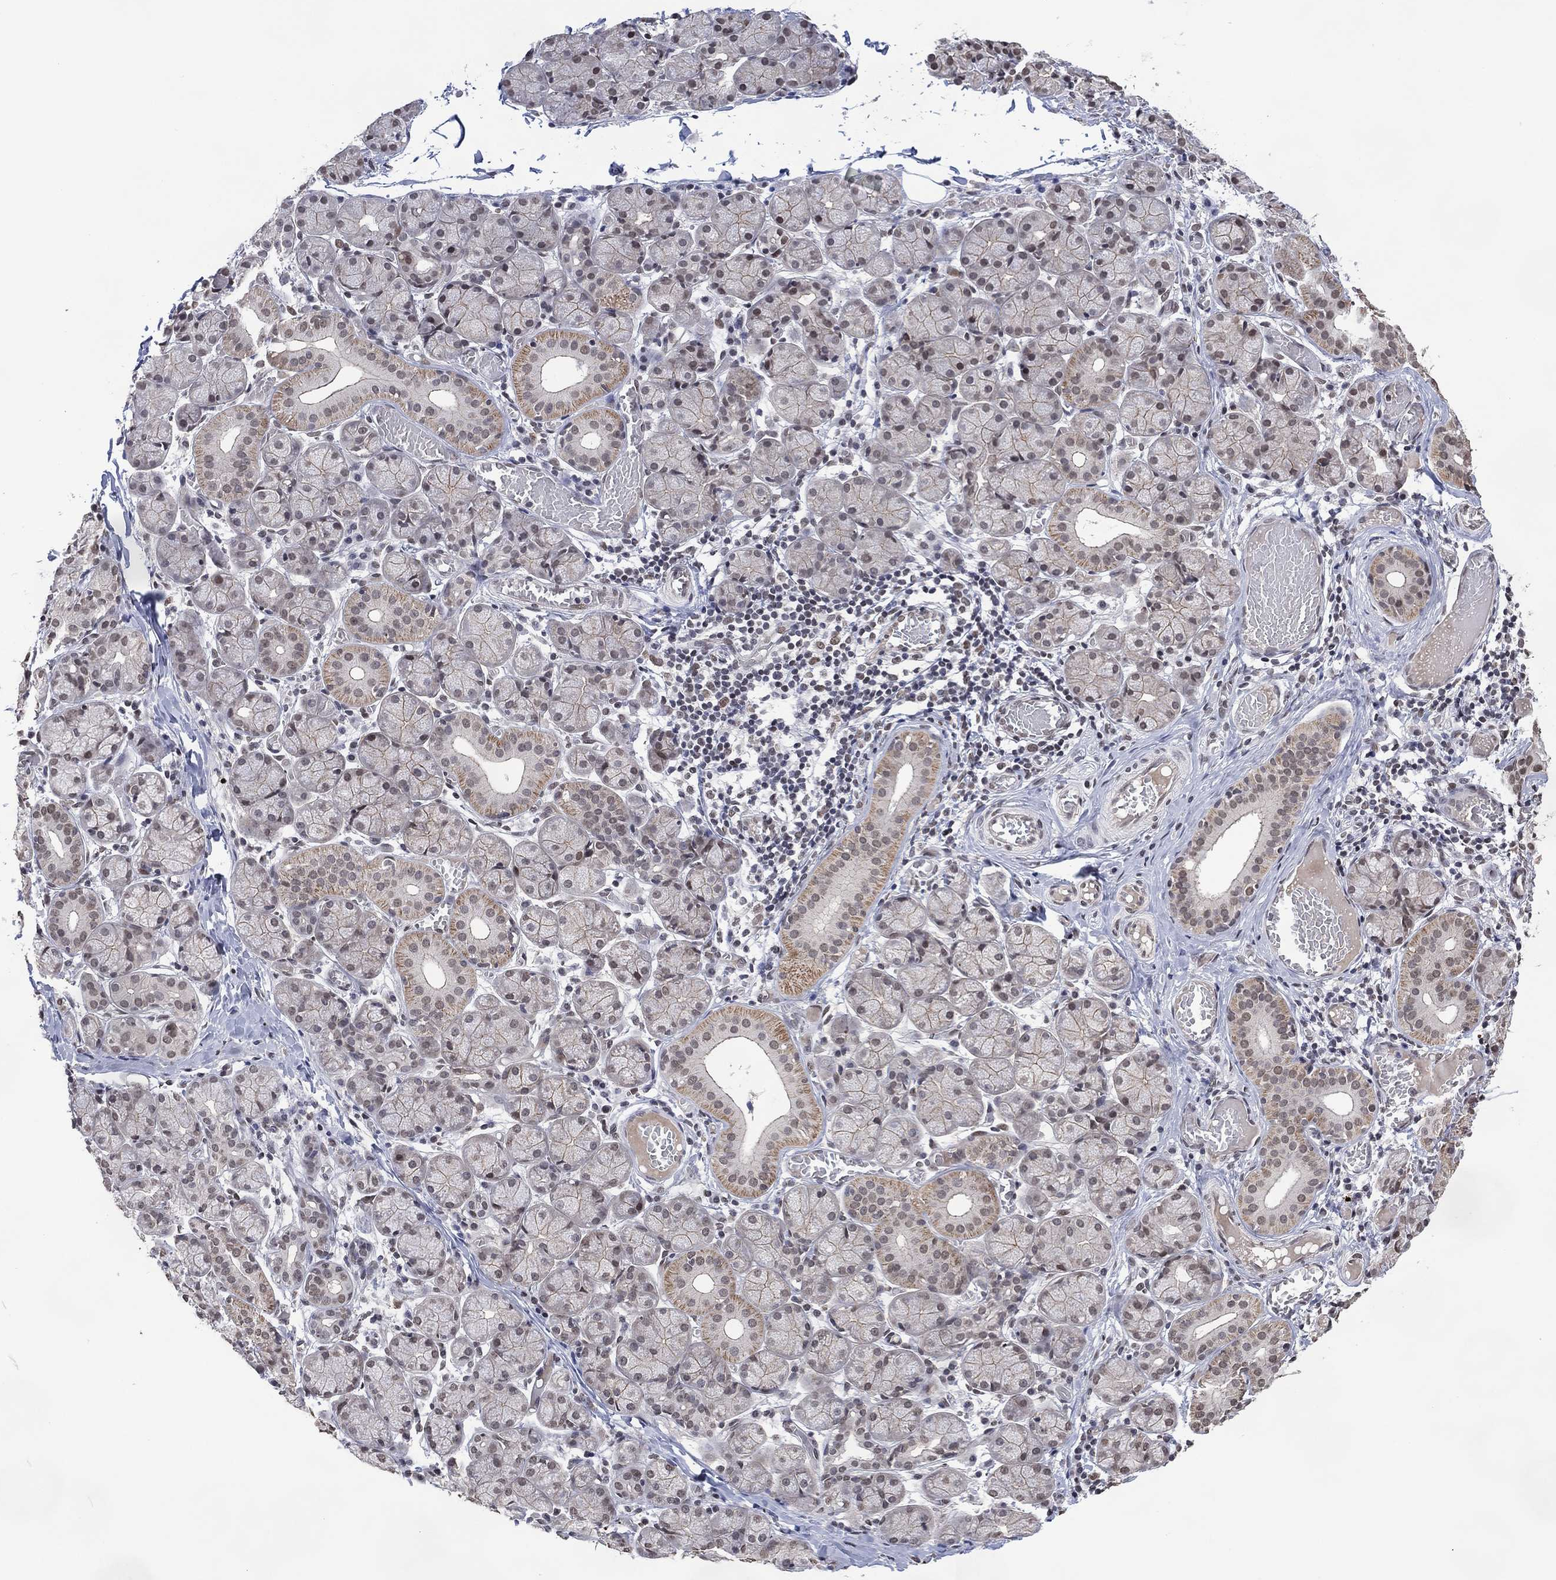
{"staining": {"intensity": "weak", "quantity": "25%-75%", "location": "cytoplasmic/membranous"}, "tissue": "salivary gland", "cell_type": "Glandular cells", "image_type": "normal", "snomed": [{"axis": "morphology", "description": "Normal tissue, NOS"}, {"axis": "topography", "description": "Salivary gland"}, {"axis": "topography", "description": "Peripheral nerve tissue"}], "caption": "Protein staining exhibits weak cytoplasmic/membranous staining in approximately 25%-75% of glandular cells in unremarkable salivary gland.", "gene": "EHMT1", "patient": {"sex": "female", "age": 24}}